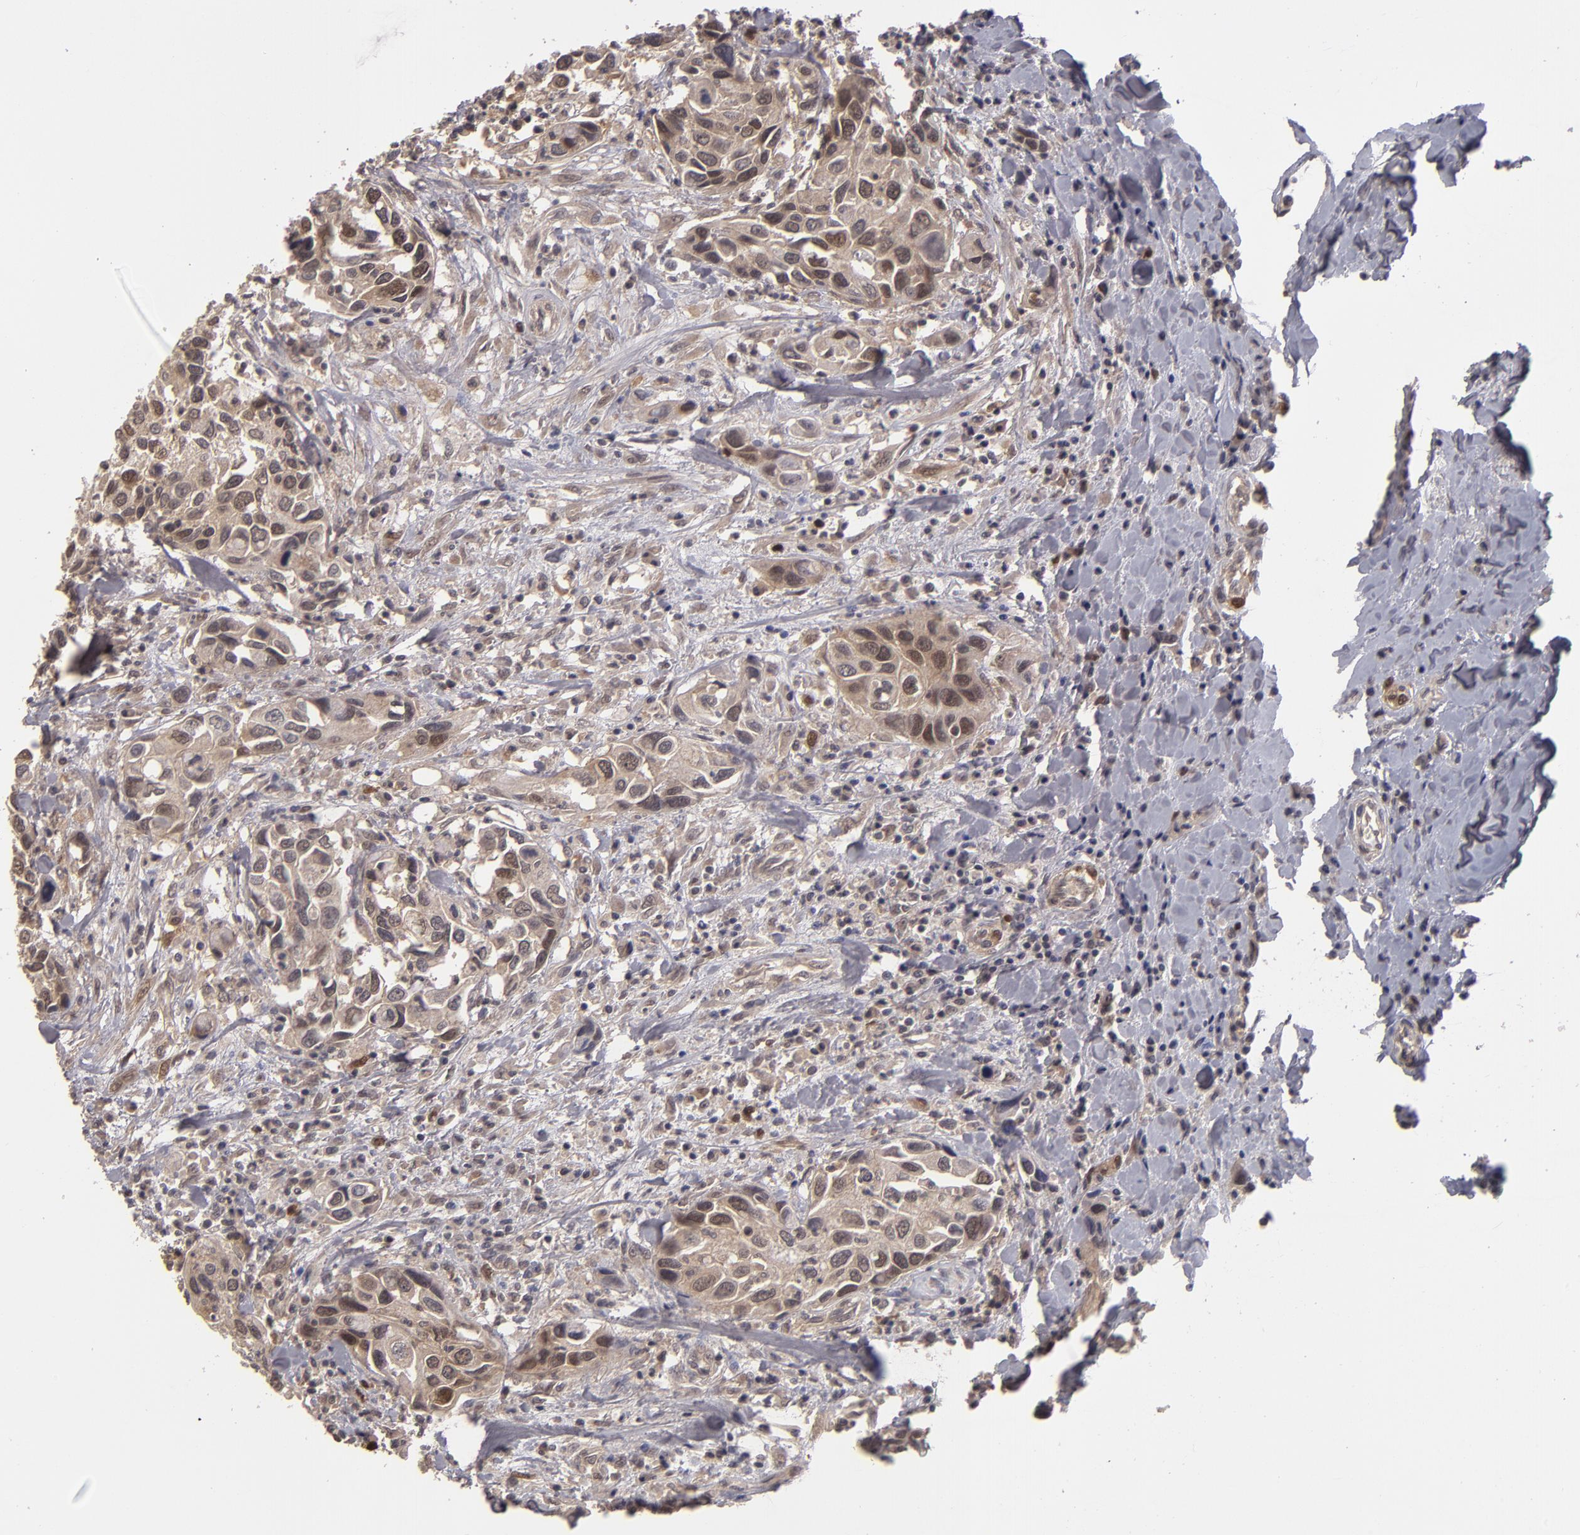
{"staining": {"intensity": "moderate", "quantity": ">75%", "location": "cytoplasmic/membranous,nuclear"}, "tissue": "urothelial cancer", "cell_type": "Tumor cells", "image_type": "cancer", "snomed": [{"axis": "morphology", "description": "Urothelial carcinoma, High grade"}, {"axis": "topography", "description": "Urinary bladder"}], "caption": "IHC staining of urothelial cancer, which displays medium levels of moderate cytoplasmic/membranous and nuclear expression in about >75% of tumor cells indicating moderate cytoplasmic/membranous and nuclear protein expression. The staining was performed using DAB (3,3'-diaminobenzidine) (brown) for protein detection and nuclei were counterstained in hematoxylin (blue).", "gene": "TYMS", "patient": {"sex": "male", "age": 66}}